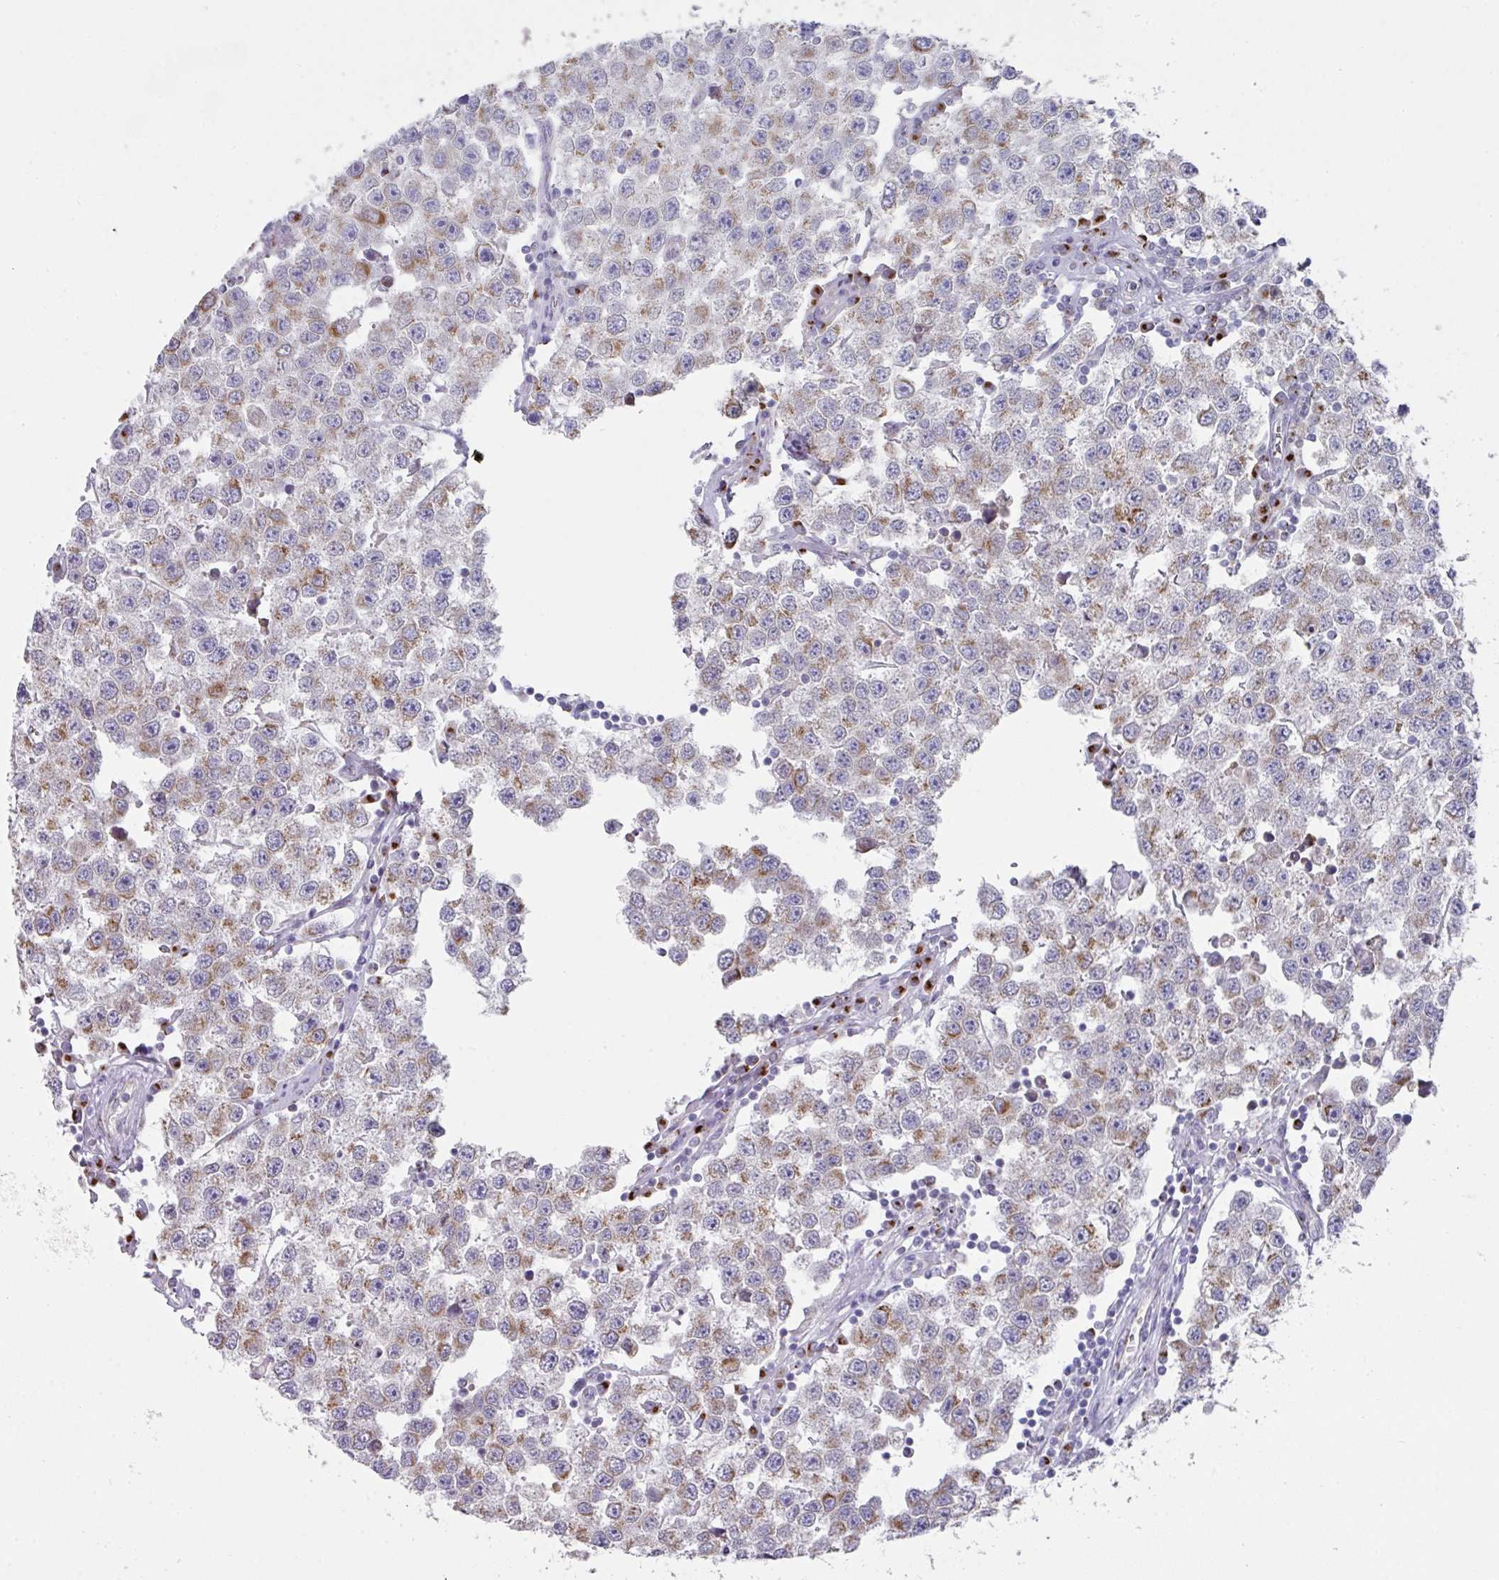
{"staining": {"intensity": "moderate", "quantity": "25%-75%", "location": "cytoplasmic/membranous"}, "tissue": "testis cancer", "cell_type": "Tumor cells", "image_type": "cancer", "snomed": [{"axis": "morphology", "description": "Seminoma, NOS"}, {"axis": "topography", "description": "Testis"}], "caption": "The immunohistochemical stain shows moderate cytoplasmic/membranous expression in tumor cells of testis cancer (seminoma) tissue.", "gene": "VKORC1L1", "patient": {"sex": "male", "age": 34}}